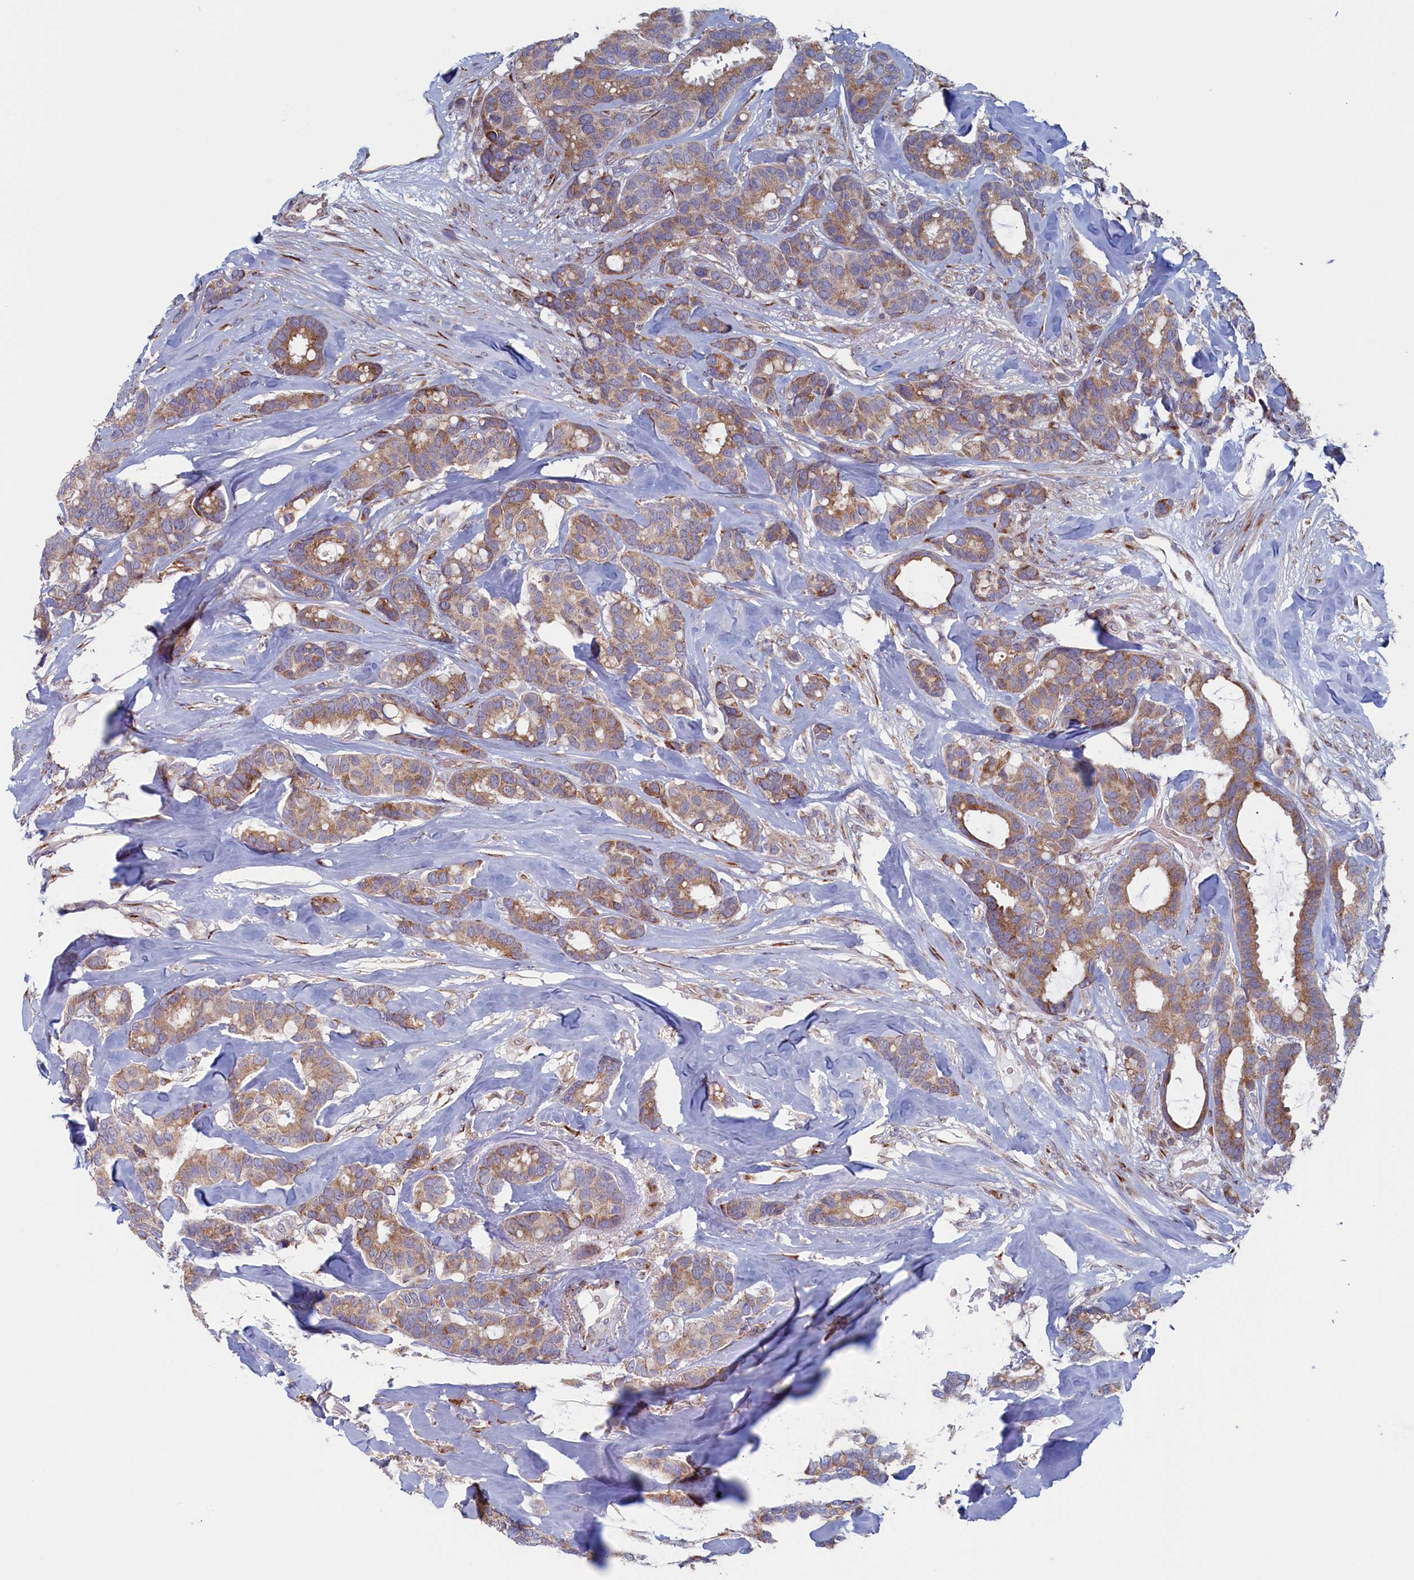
{"staining": {"intensity": "moderate", "quantity": ">75%", "location": "cytoplasmic/membranous"}, "tissue": "breast cancer", "cell_type": "Tumor cells", "image_type": "cancer", "snomed": [{"axis": "morphology", "description": "Duct carcinoma"}, {"axis": "topography", "description": "Breast"}], "caption": "This is a micrograph of immunohistochemistry (IHC) staining of invasive ductal carcinoma (breast), which shows moderate staining in the cytoplasmic/membranous of tumor cells.", "gene": "MTFMT", "patient": {"sex": "female", "age": 87}}